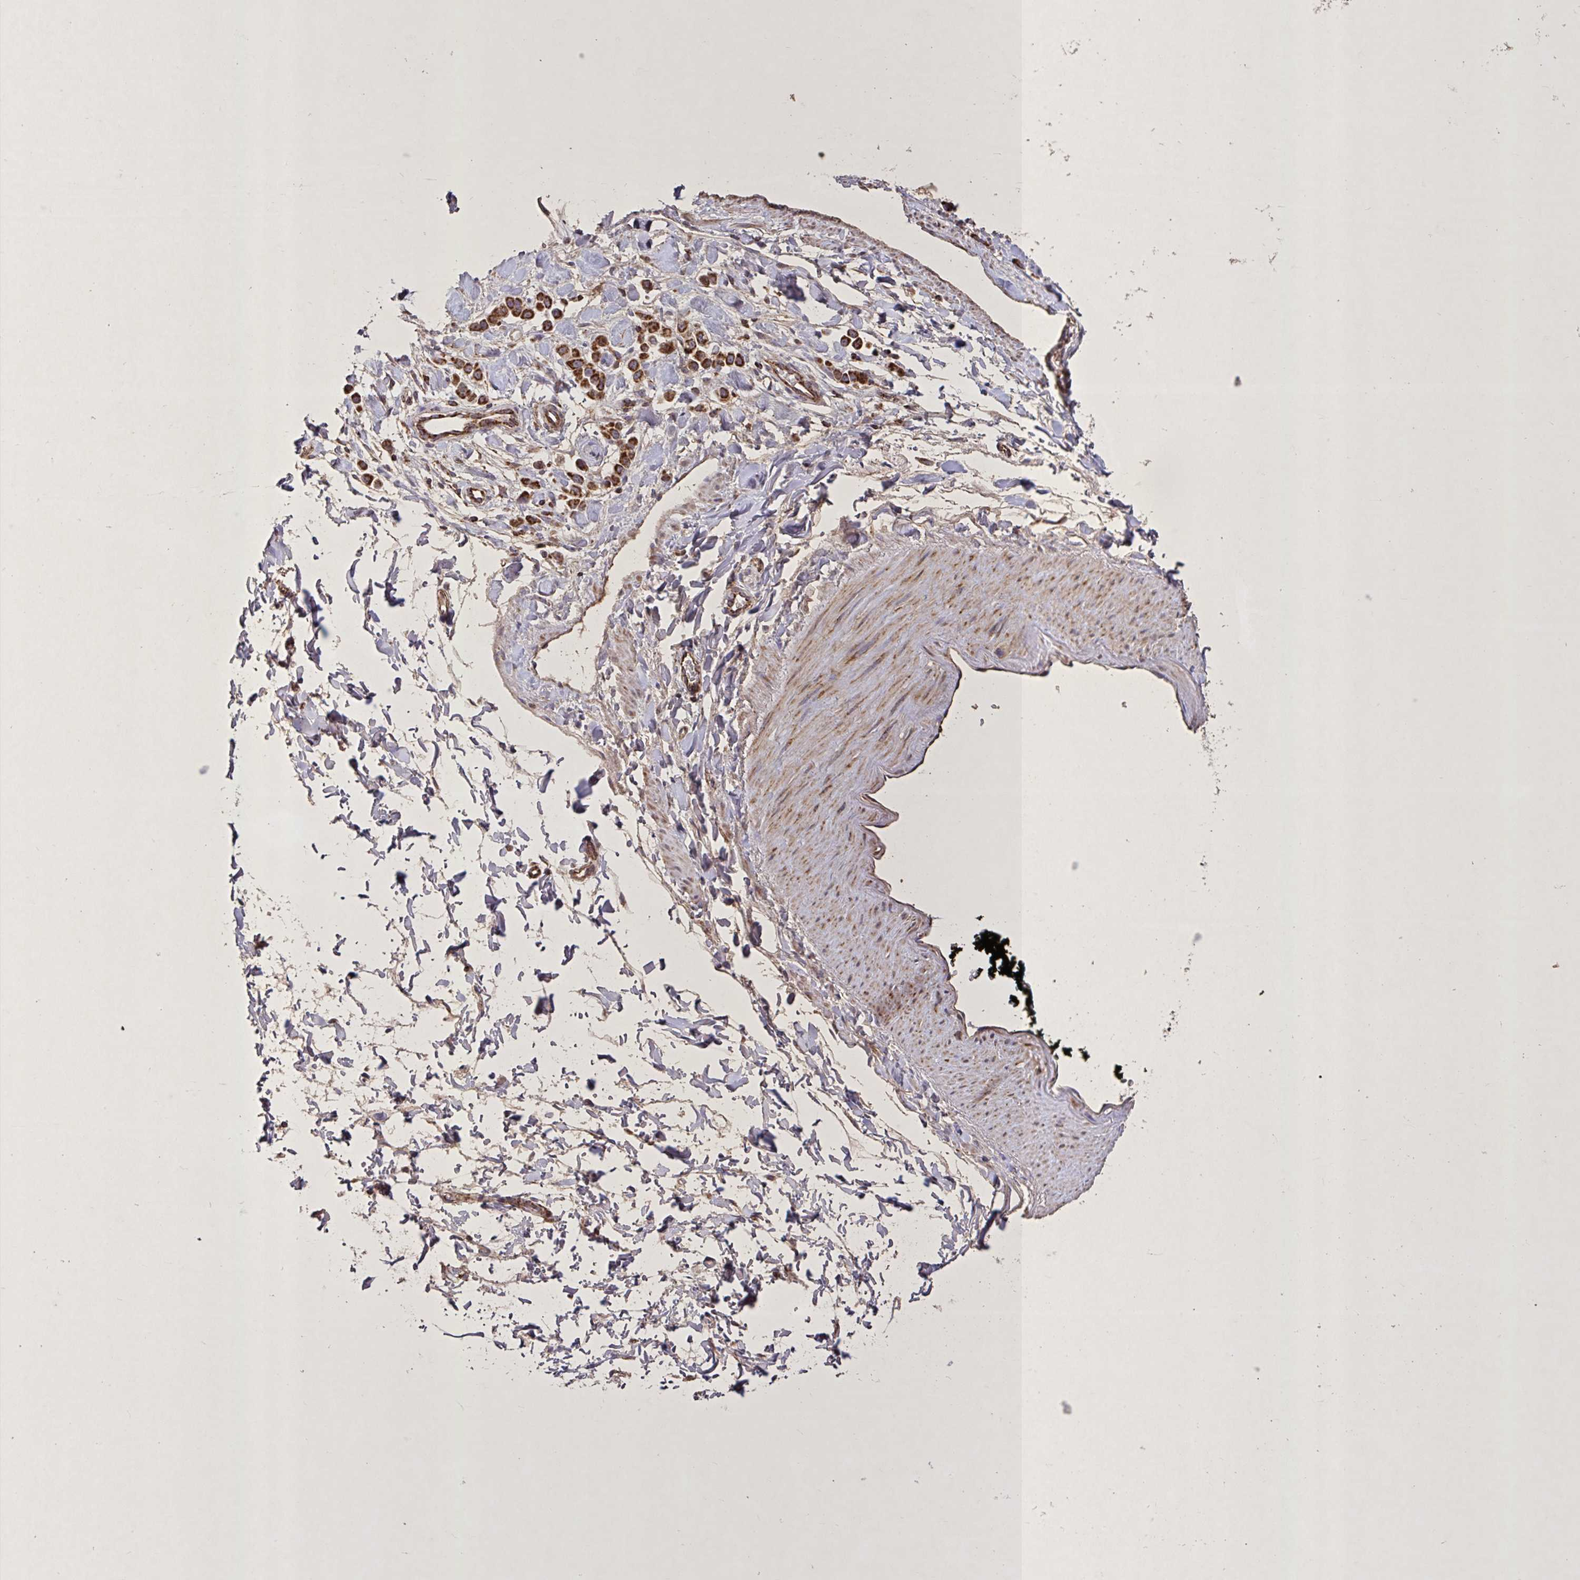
{"staining": {"intensity": "strong", "quantity": ">75%", "location": "cytoplasmic/membranous"}, "tissue": "stomach cancer", "cell_type": "Tumor cells", "image_type": "cancer", "snomed": [{"axis": "morphology", "description": "Adenocarcinoma, NOS"}, {"axis": "topography", "description": "Stomach"}], "caption": "A high-resolution histopathology image shows immunohistochemistry staining of stomach cancer (adenocarcinoma), which exhibits strong cytoplasmic/membranous expression in approximately >75% of tumor cells.", "gene": "AGK", "patient": {"sex": "male", "age": 47}}